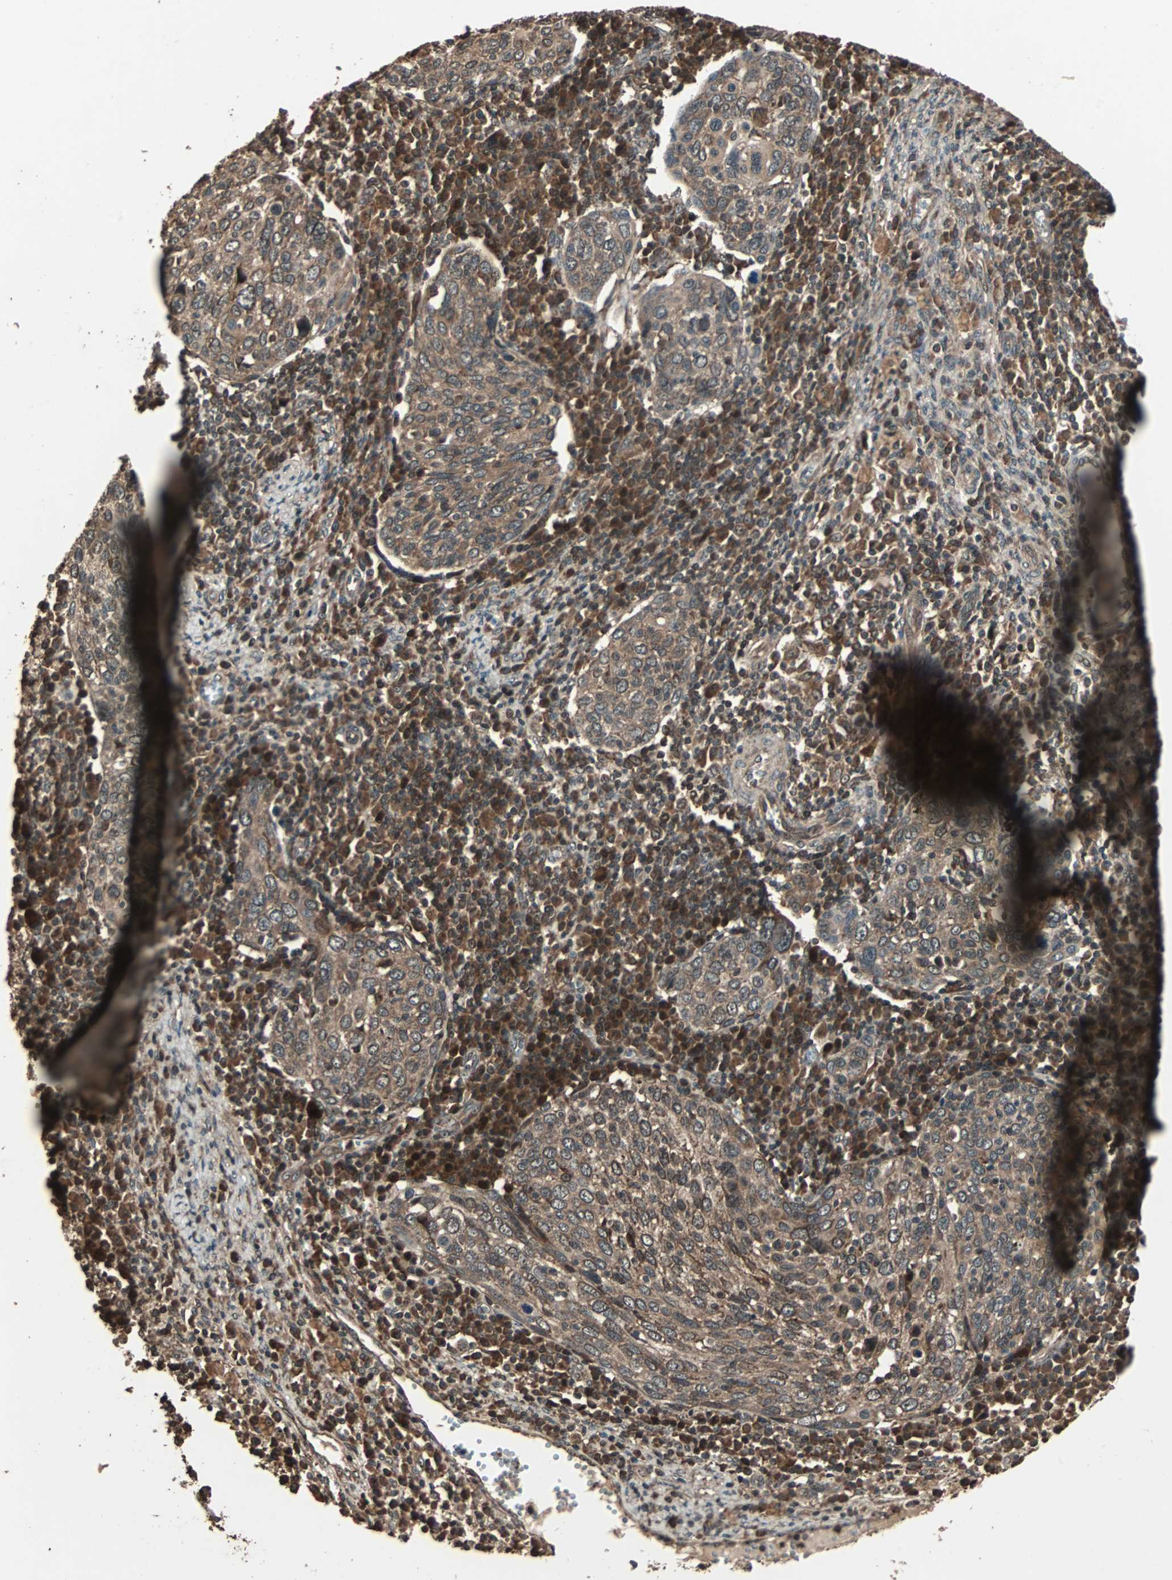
{"staining": {"intensity": "moderate", "quantity": ">75%", "location": "cytoplasmic/membranous"}, "tissue": "cervical cancer", "cell_type": "Tumor cells", "image_type": "cancer", "snomed": [{"axis": "morphology", "description": "Squamous cell carcinoma, NOS"}, {"axis": "topography", "description": "Cervix"}], "caption": "Human cervical cancer stained with a brown dye reveals moderate cytoplasmic/membranous positive expression in approximately >75% of tumor cells.", "gene": "LAMTOR5", "patient": {"sex": "female", "age": 40}}